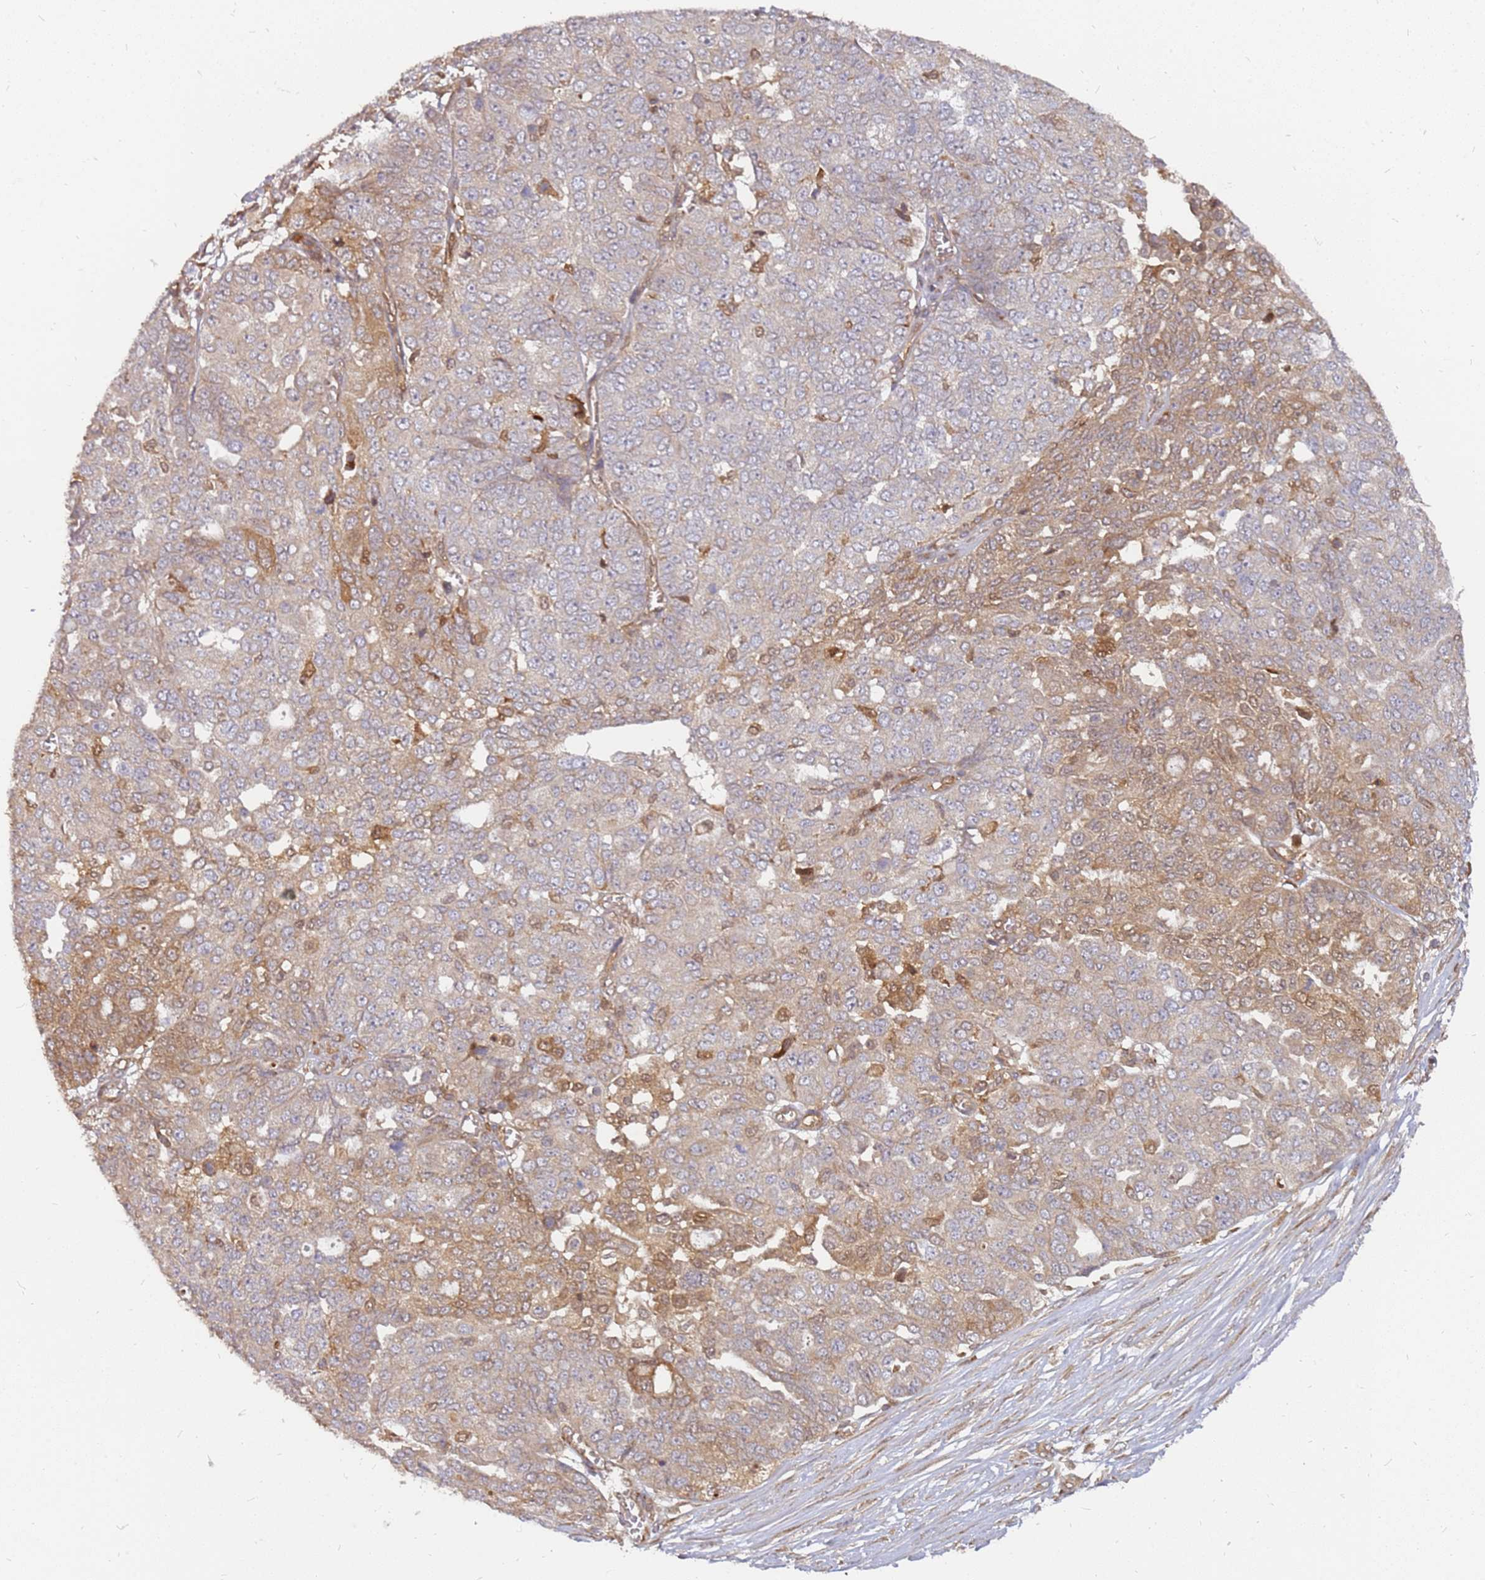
{"staining": {"intensity": "moderate", "quantity": "<25%", "location": "cytoplasmic/membranous,nuclear"}, "tissue": "ovarian cancer", "cell_type": "Tumor cells", "image_type": "cancer", "snomed": [{"axis": "morphology", "description": "Cystadenocarcinoma, serous, NOS"}, {"axis": "topography", "description": "Soft tissue"}, {"axis": "topography", "description": "Ovary"}], "caption": "Moderate cytoplasmic/membranous and nuclear expression for a protein is present in about <25% of tumor cells of ovarian cancer using immunohistochemistry (IHC).", "gene": "NUDT14", "patient": {"sex": "female", "age": 57}}